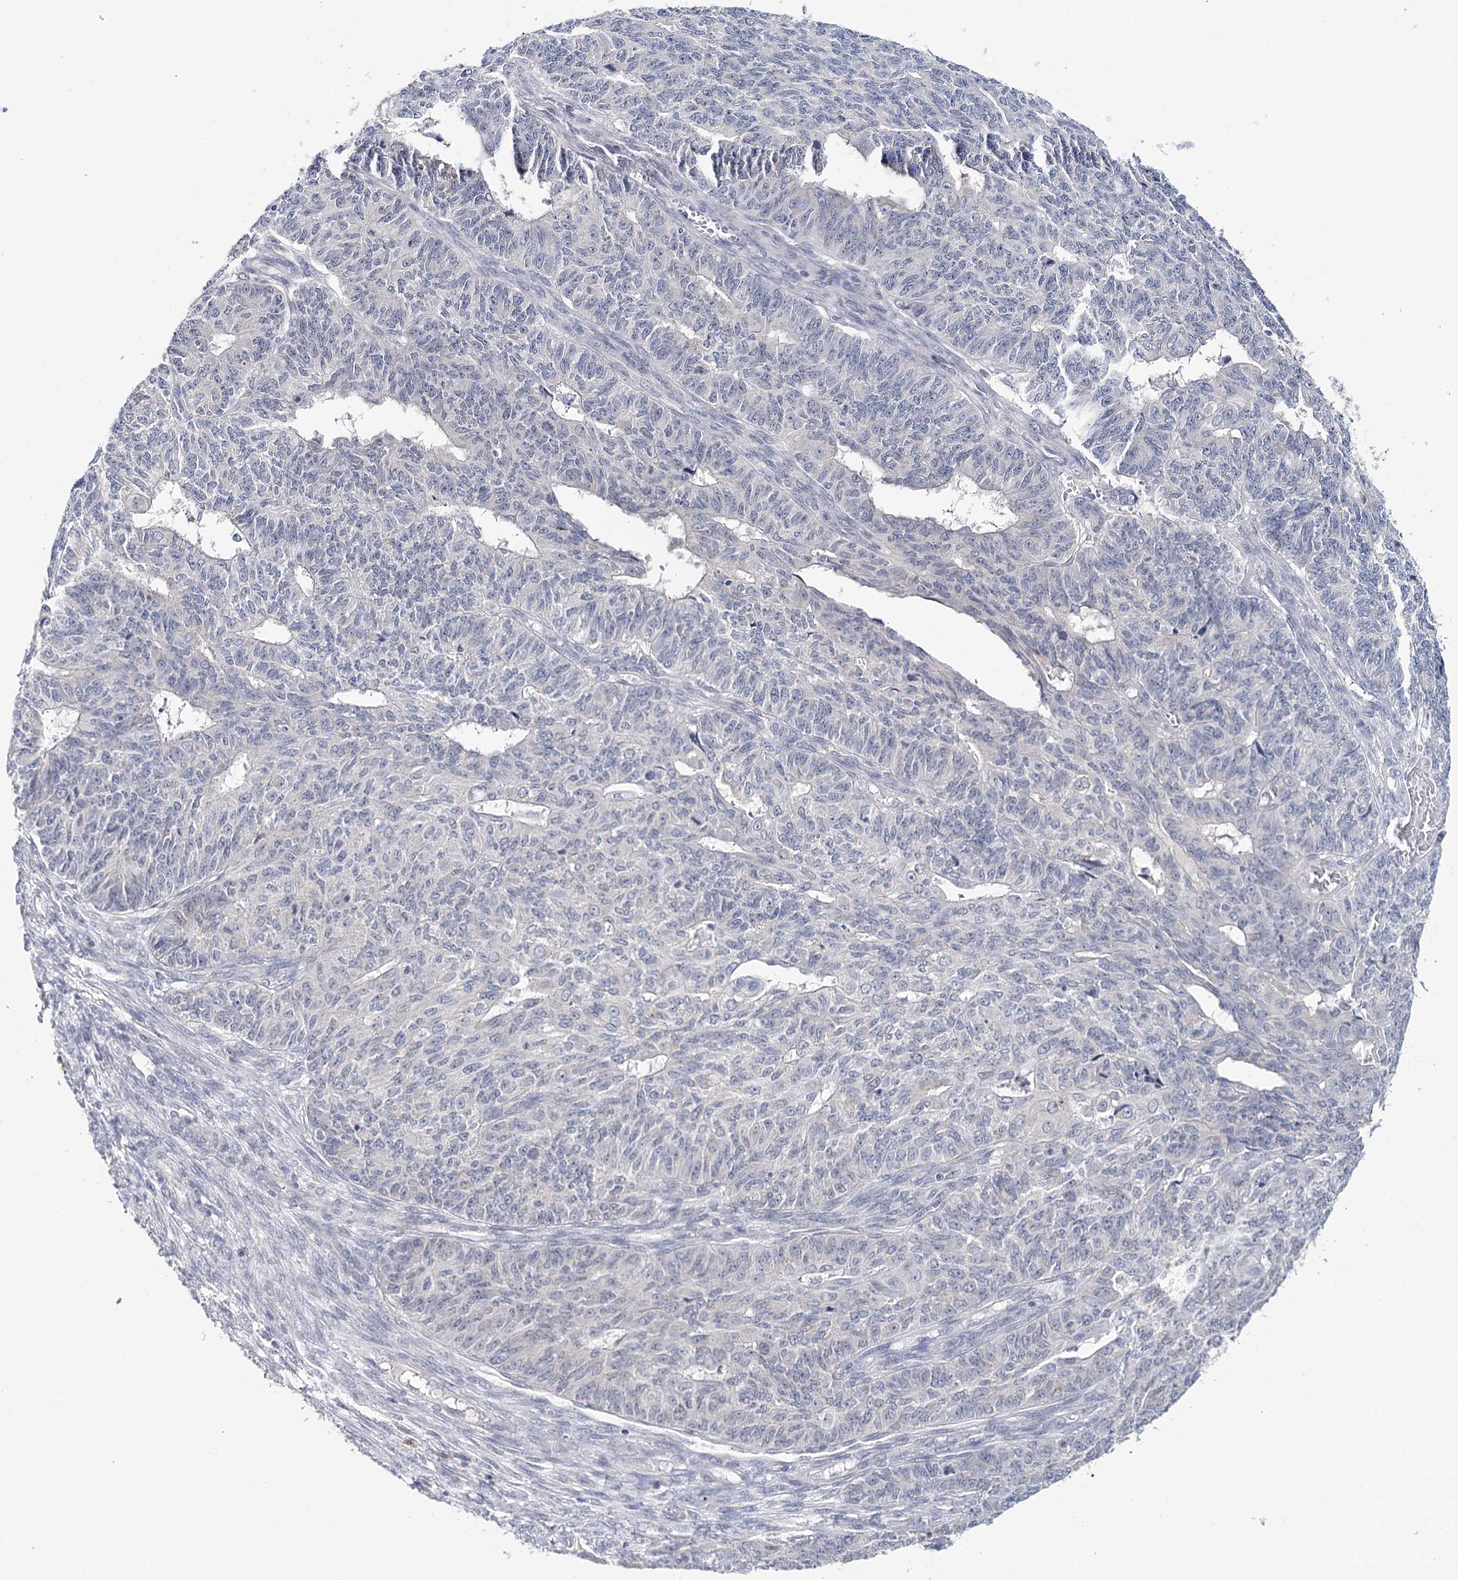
{"staining": {"intensity": "negative", "quantity": "none", "location": "none"}, "tissue": "endometrial cancer", "cell_type": "Tumor cells", "image_type": "cancer", "snomed": [{"axis": "morphology", "description": "Adenocarcinoma, NOS"}, {"axis": "topography", "description": "Endometrium"}], "caption": "High magnification brightfield microscopy of adenocarcinoma (endometrial) stained with DAB (brown) and counterstained with hematoxylin (blue): tumor cells show no significant staining.", "gene": "TP53", "patient": {"sex": "female", "age": 32}}